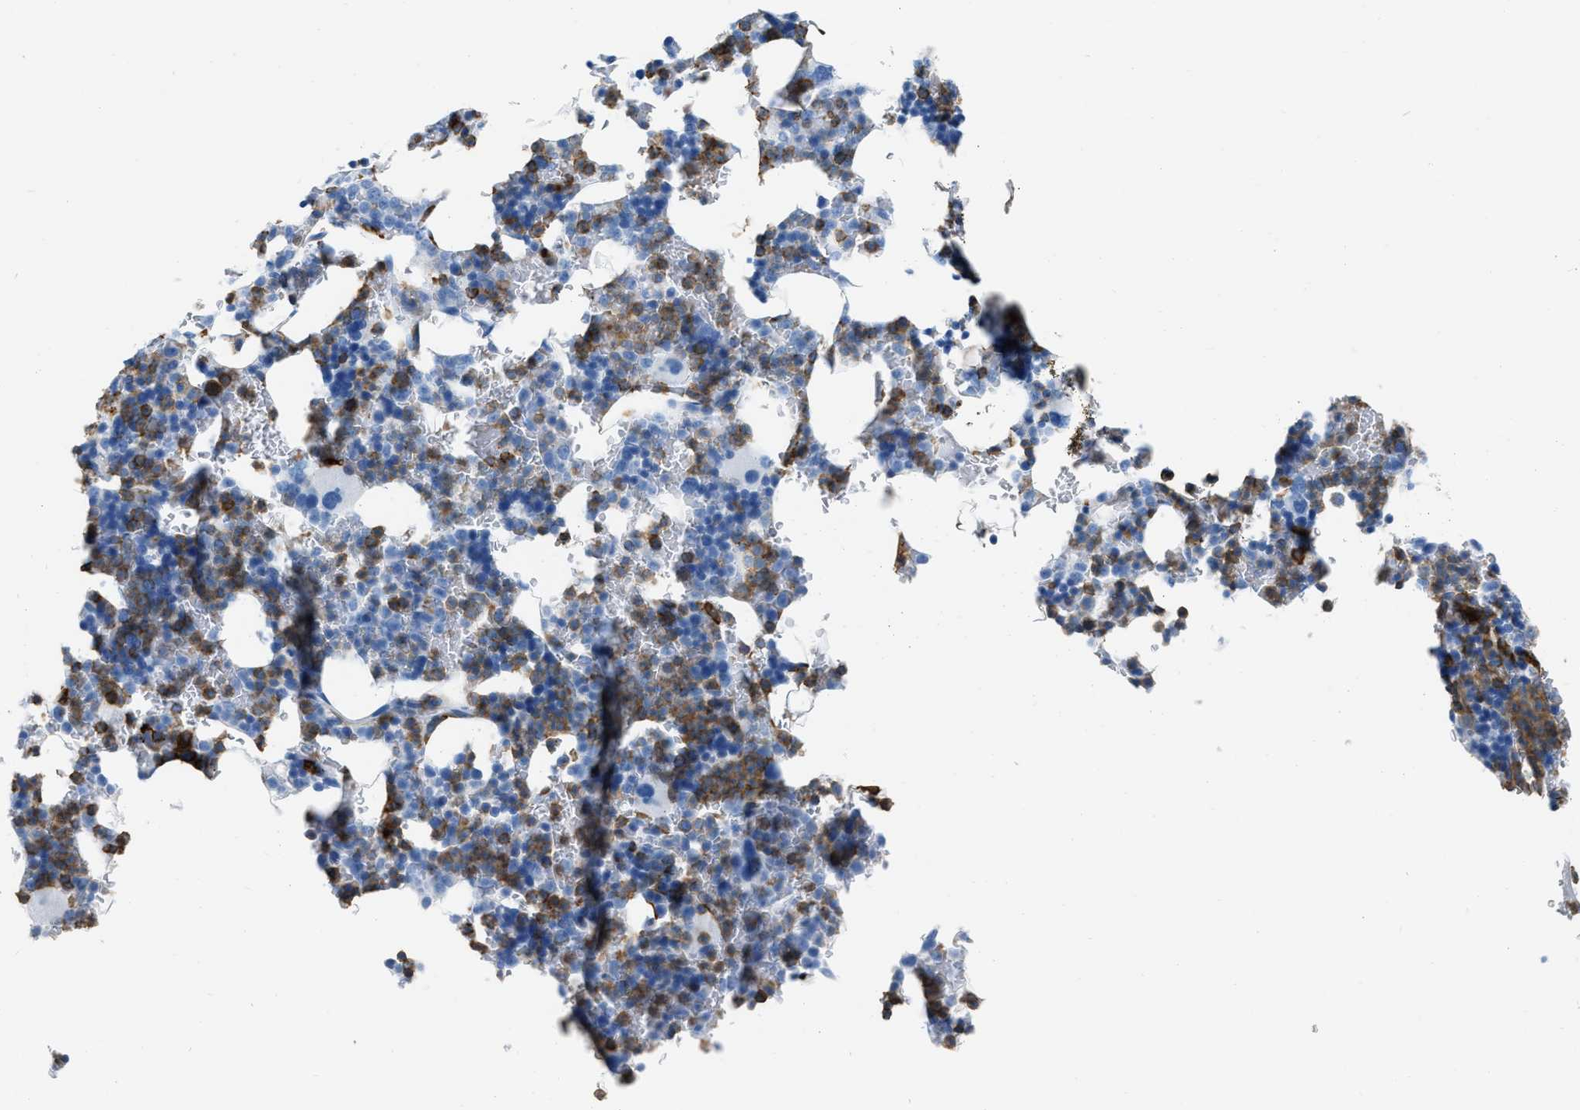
{"staining": {"intensity": "moderate", "quantity": "25%-75%", "location": "cytoplasmic/membranous"}, "tissue": "bone marrow", "cell_type": "Hematopoietic cells", "image_type": "normal", "snomed": [{"axis": "morphology", "description": "Normal tissue, NOS"}, {"axis": "topography", "description": "Bone marrow"}], "caption": "DAB (3,3'-diaminobenzidine) immunohistochemical staining of unremarkable bone marrow exhibits moderate cytoplasmic/membranous protein staining in about 25%-75% of hematopoietic cells.", "gene": "LSP1", "patient": {"sex": "female", "age": 81}}